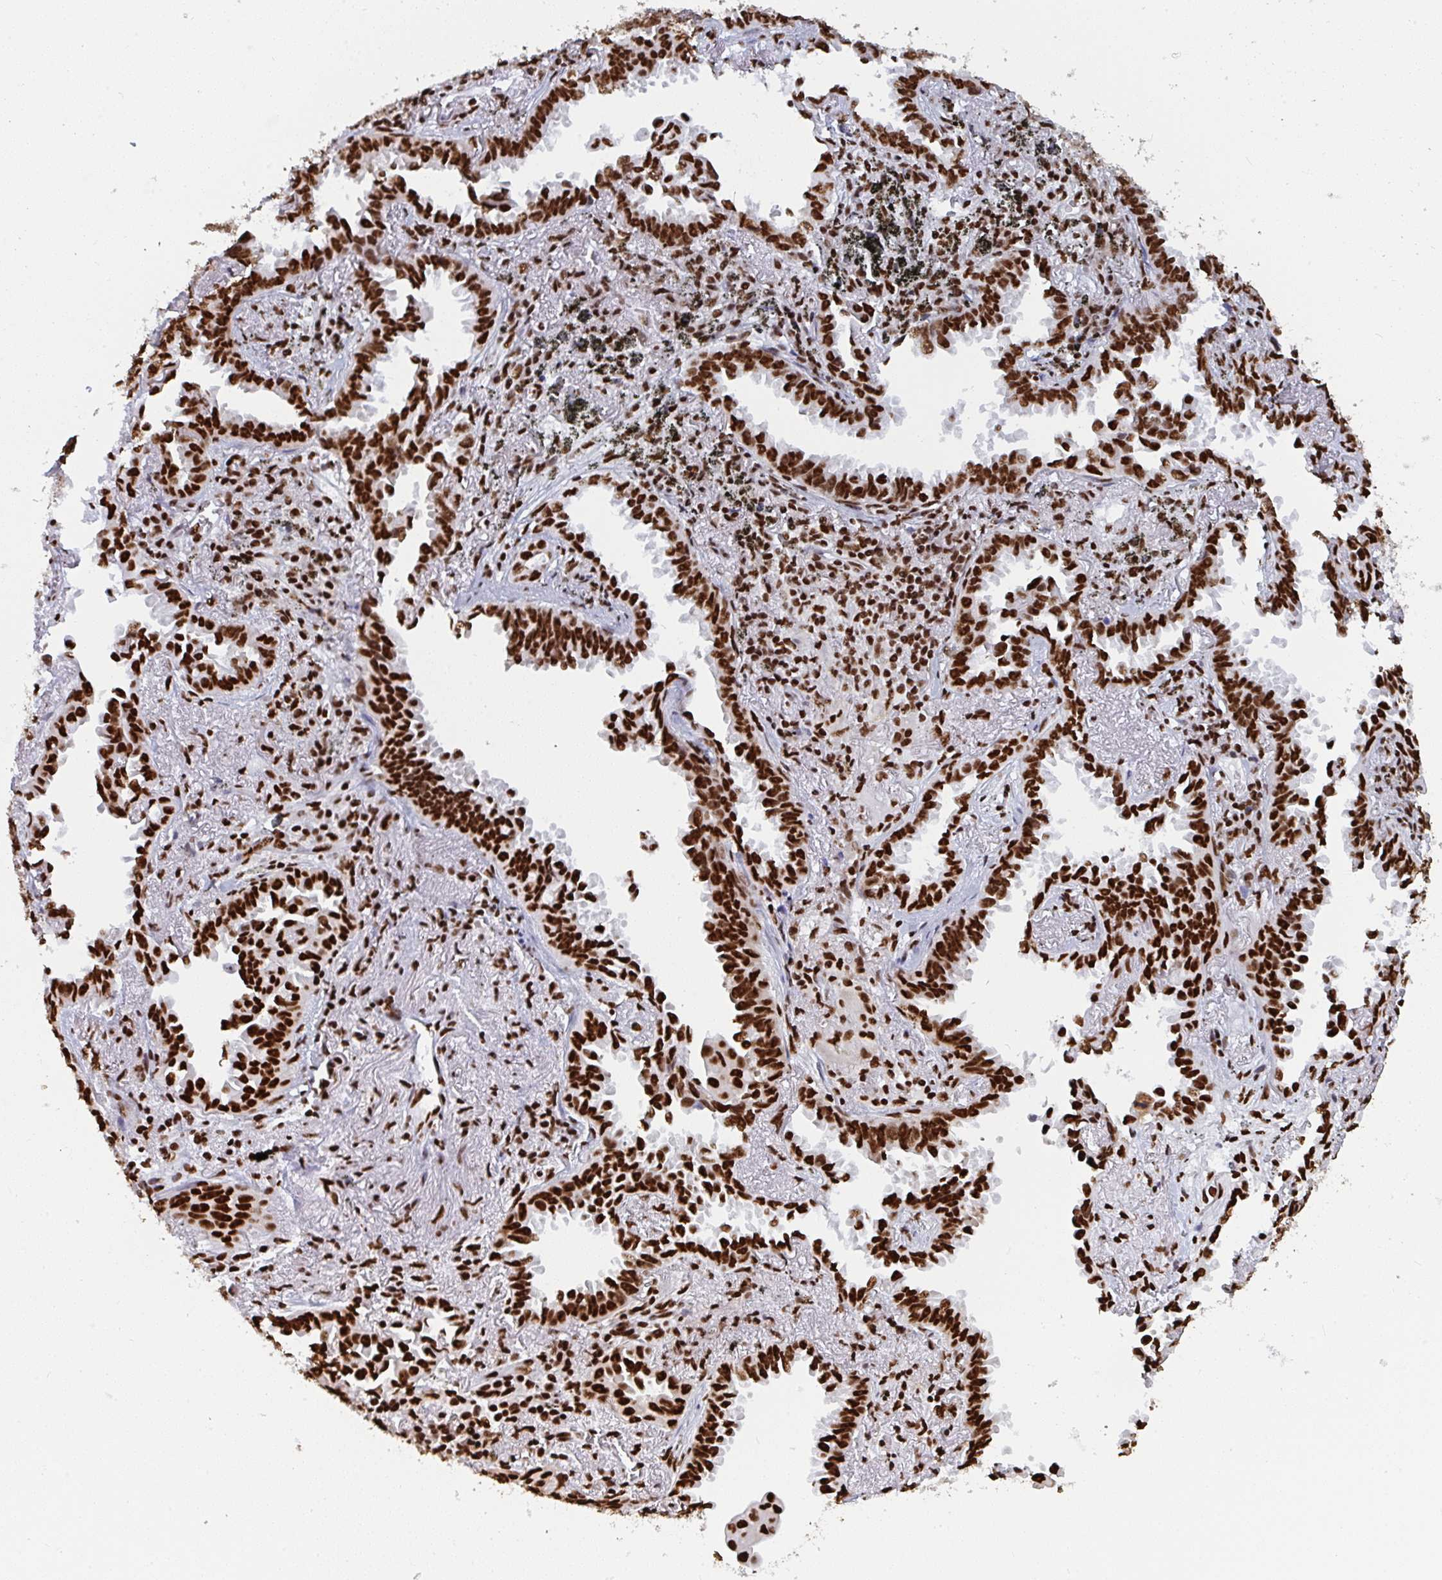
{"staining": {"intensity": "strong", "quantity": ">75%", "location": "nuclear"}, "tissue": "lung cancer", "cell_type": "Tumor cells", "image_type": "cancer", "snomed": [{"axis": "morphology", "description": "Adenocarcinoma, NOS"}, {"axis": "topography", "description": "Lung"}], "caption": "High-magnification brightfield microscopy of lung adenocarcinoma stained with DAB (brown) and counterstained with hematoxylin (blue). tumor cells exhibit strong nuclear positivity is identified in approximately>75% of cells. The protein of interest is shown in brown color, while the nuclei are stained blue.", "gene": "GAR1", "patient": {"sex": "male", "age": 68}}